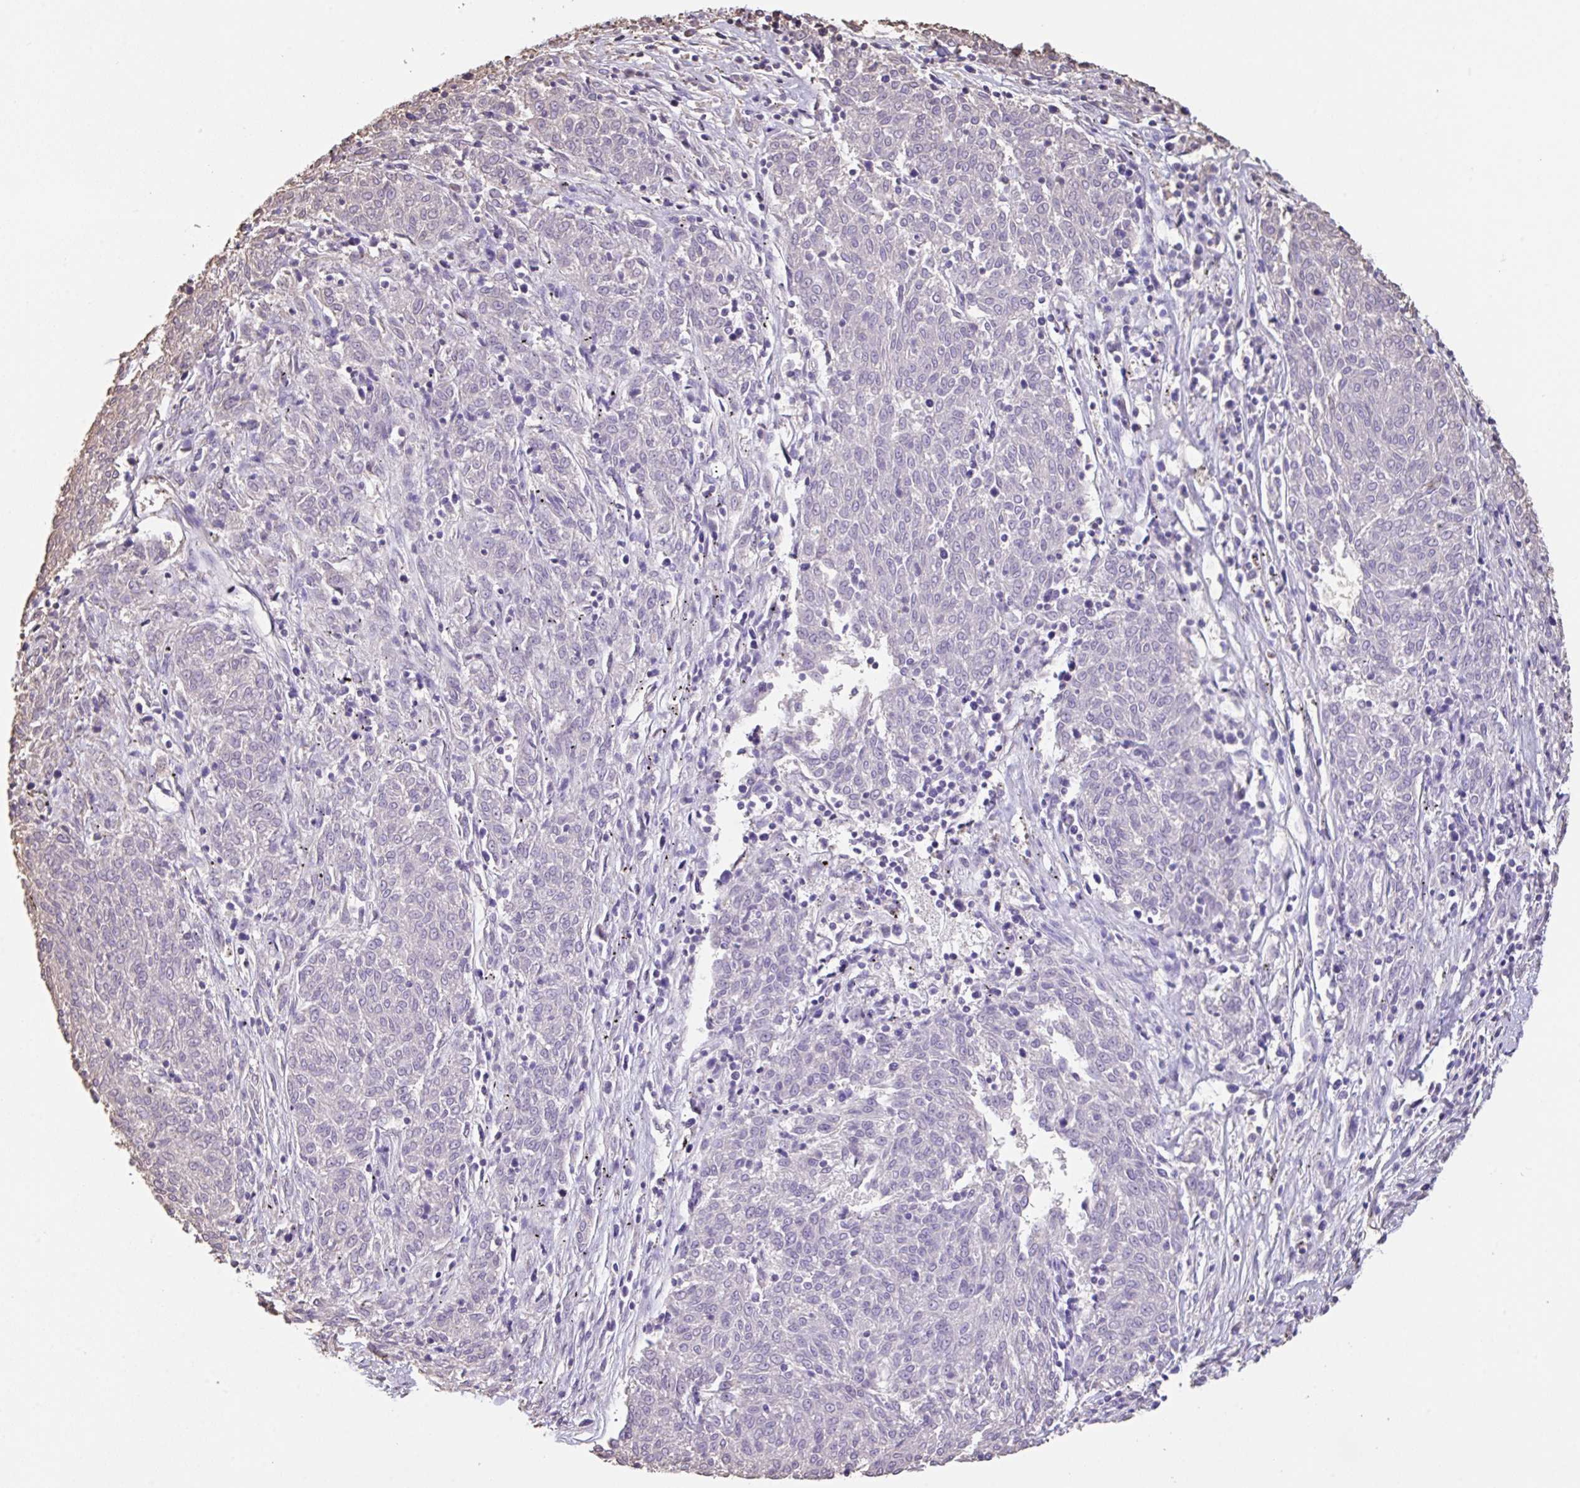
{"staining": {"intensity": "negative", "quantity": "none", "location": "none"}, "tissue": "melanoma", "cell_type": "Tumor cells", "image_type": "cancer", "snomed": [{"axis": "morphology", "description": "Malignant melanoma, NOS"}, {"axis": "topography", "description": "Skin"}], "caption": "A high-resolution image shows IHC staining of melanoma, which displays no significant positivity in tumor cells.", "gene": "HOXC12", "patient": {"sex": "female", "age": 72}}